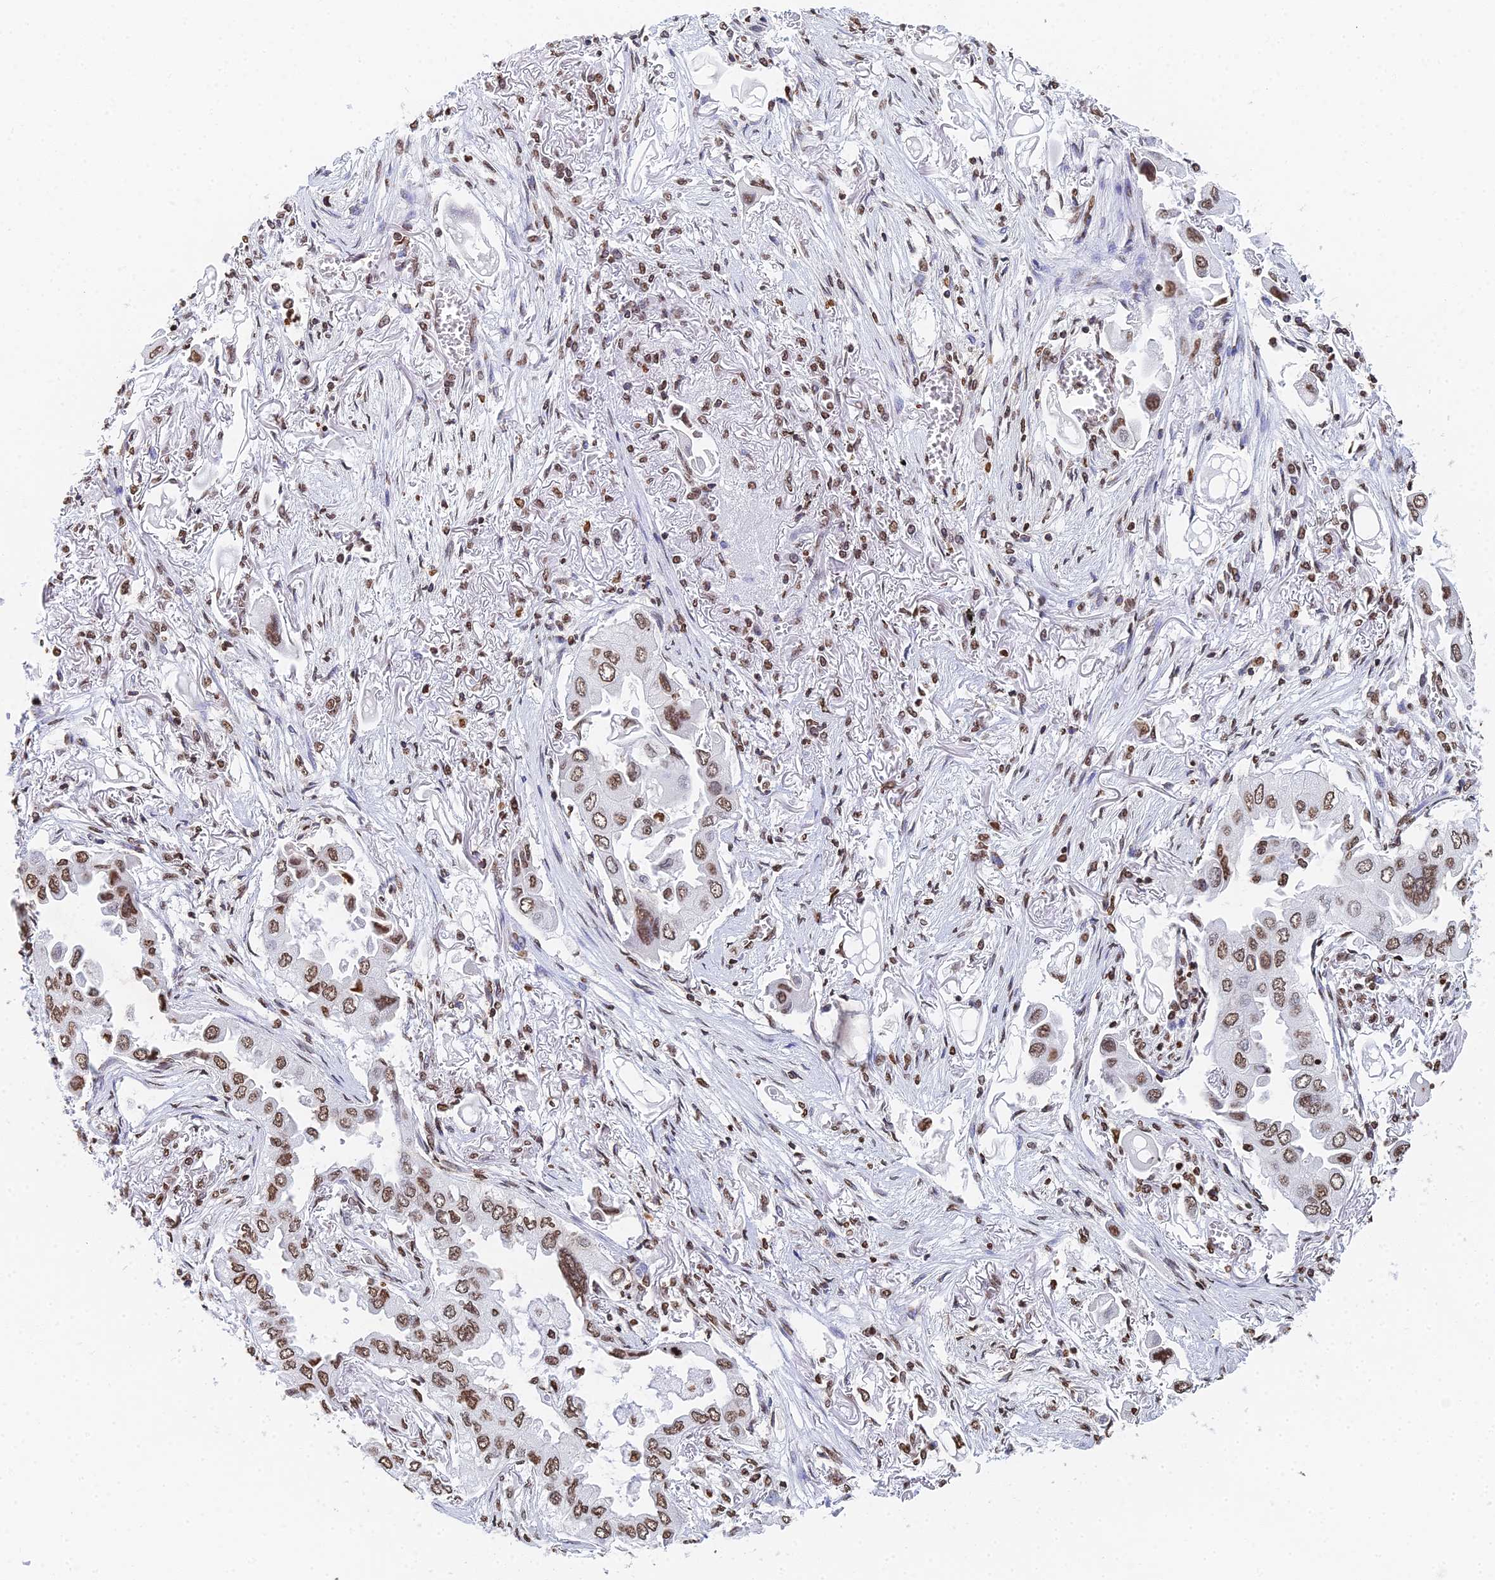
{"staining": {"intensity": "moderate", "quantity": ">75%", "location": "nuclear"}, "tissue": "lung cancer", "cell_type": "Tumor cells", "image_type": "cancer", "snomed": [{"axis": "morphology", "description": "Adenocarcinoma, NOS"}, {"axis": "topography", "description": "Lung"}], "caption": "Tumor cells show medium levels of moderate nuclear positivity in about >75% of cells in human lung cancer (adenocarcinoma). (Brightfield microscopy of DAB IHC at high magnification).", "gene": "GBP3", "patient": {"sex": "female", "age": 76}}